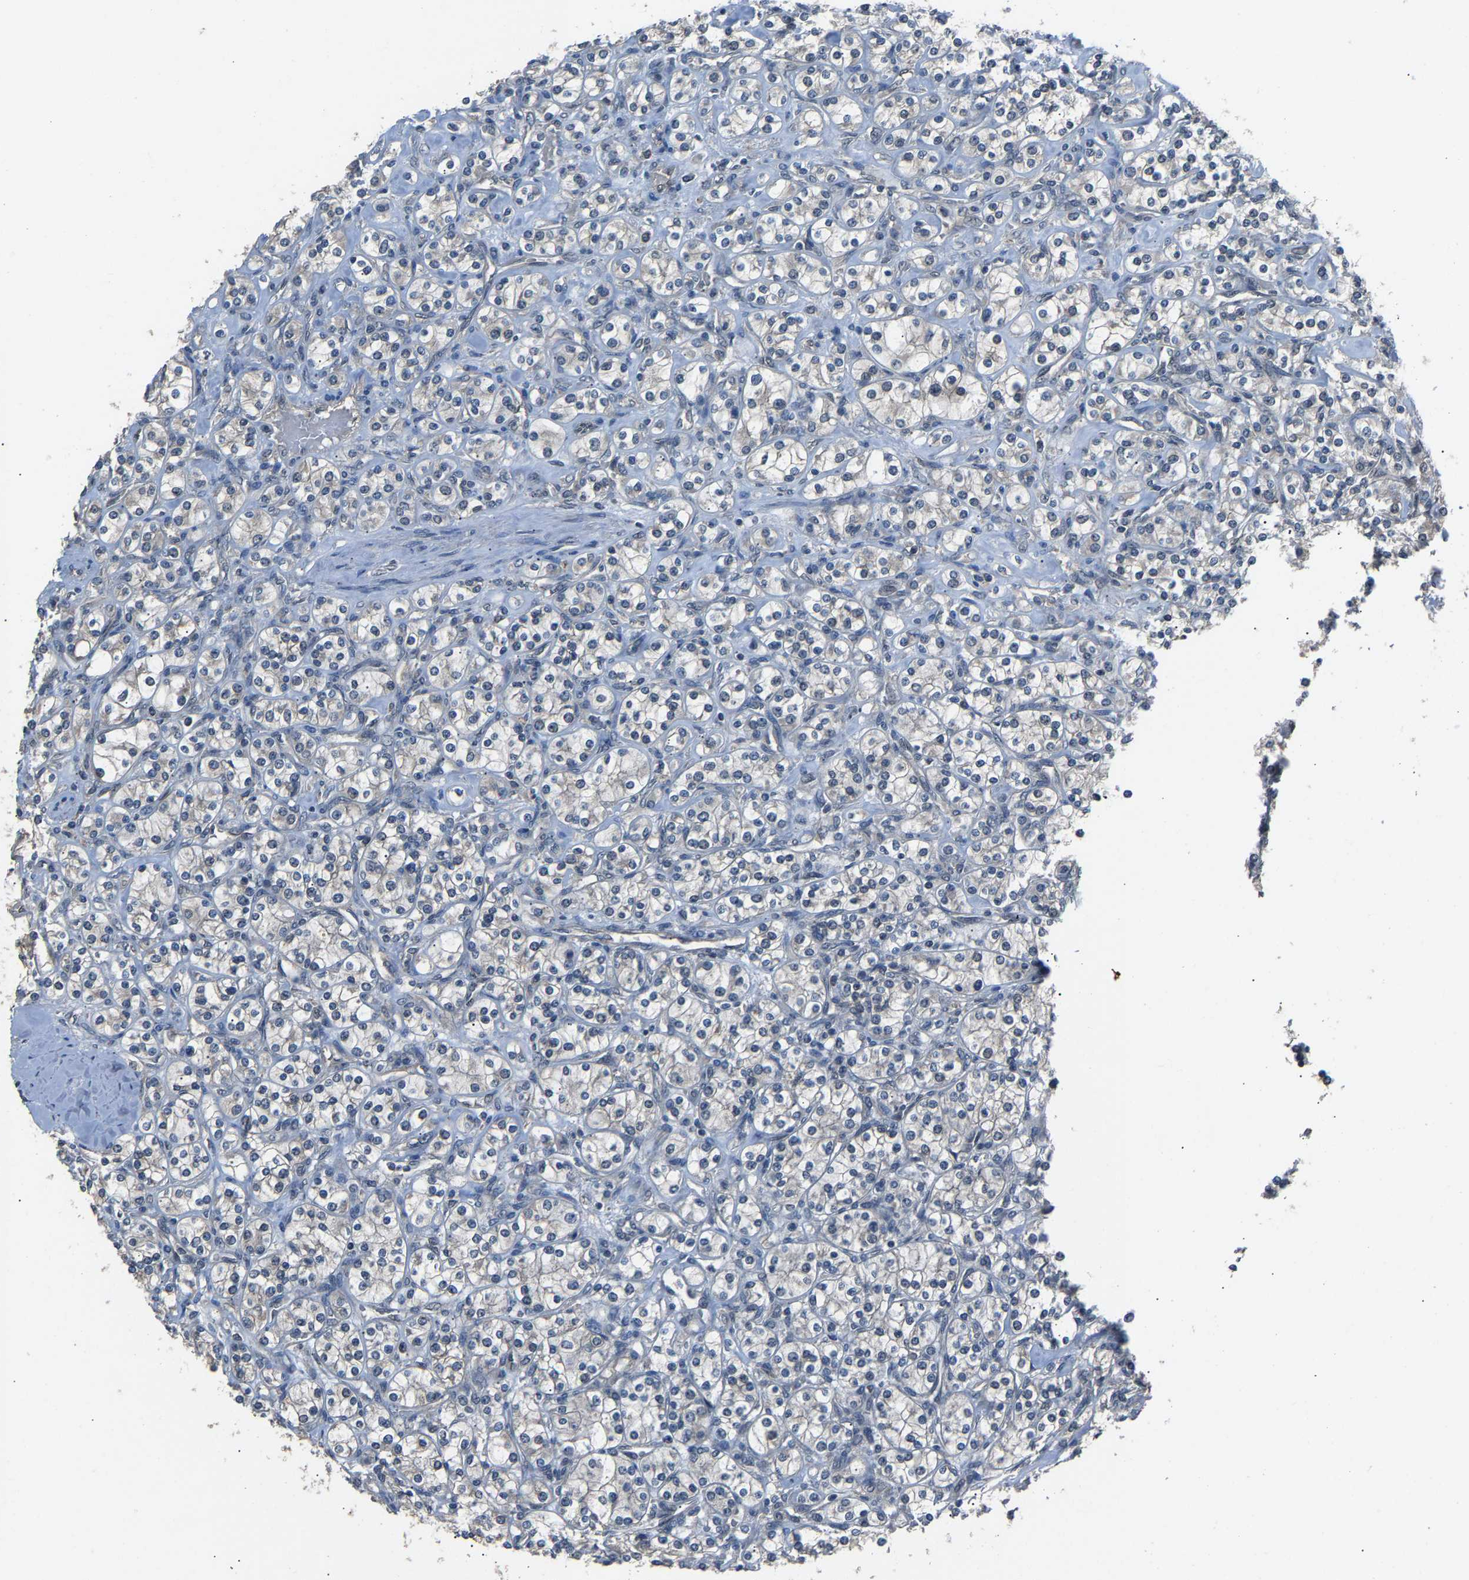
{"staining": {"intensity": "negative", "quantity": "none", "location": "none"}, "tissue": "renal cancer", "cell_type": "Tumor cells", "image_type": "cancer", "snomed": [{"axis": "morphology", "description": "Adenocarcinoma, NOS"}, {"axis": "topography", "description": "Kidney"}], "caption": "Tumor cells are negative for protein expression in human renal cancer.", "gene": "ABCC9", "patient": {"sex": "male", "age": 77}}